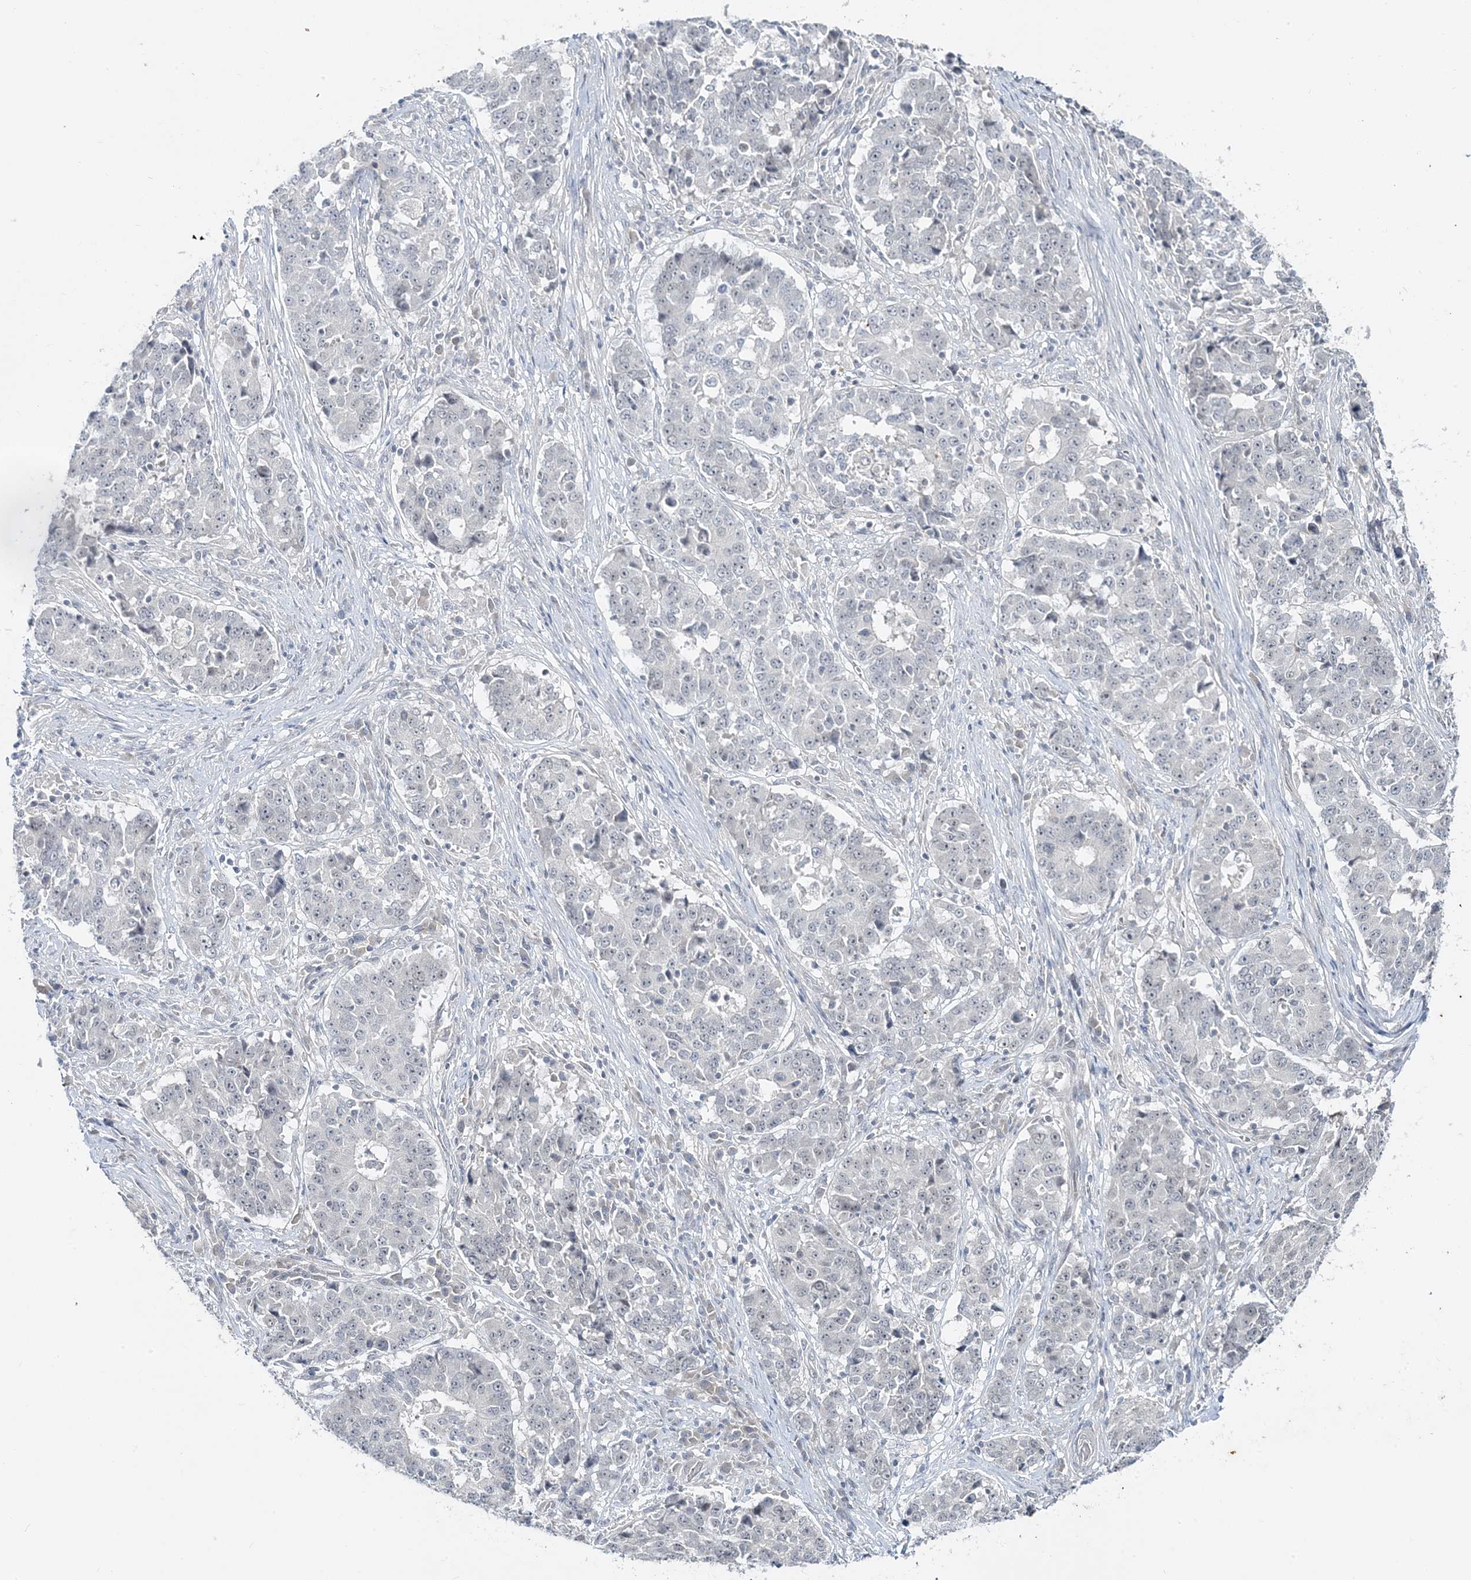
{"staining": {"intensity": "negative", "quantity": "none", "location": "none"}, "tissue": "stomach cancer", "cell_type": "Tumor cells", "image_type": "cancer", "snomed": [{"axis": "morphology", "description": "Adenocarcinoma, NOS"}, {"axis": "topography", "description": "Stomach"}], "caption": "High magnification brightfield microscopy of stomach cancer (adenocarcinoma) stained with DAB (brown) and counterstained with hematoxylin (blue): tumor cells show no significant expression.", "gene": "LEXM", "patient": {"sex": "male", "age": 59}}